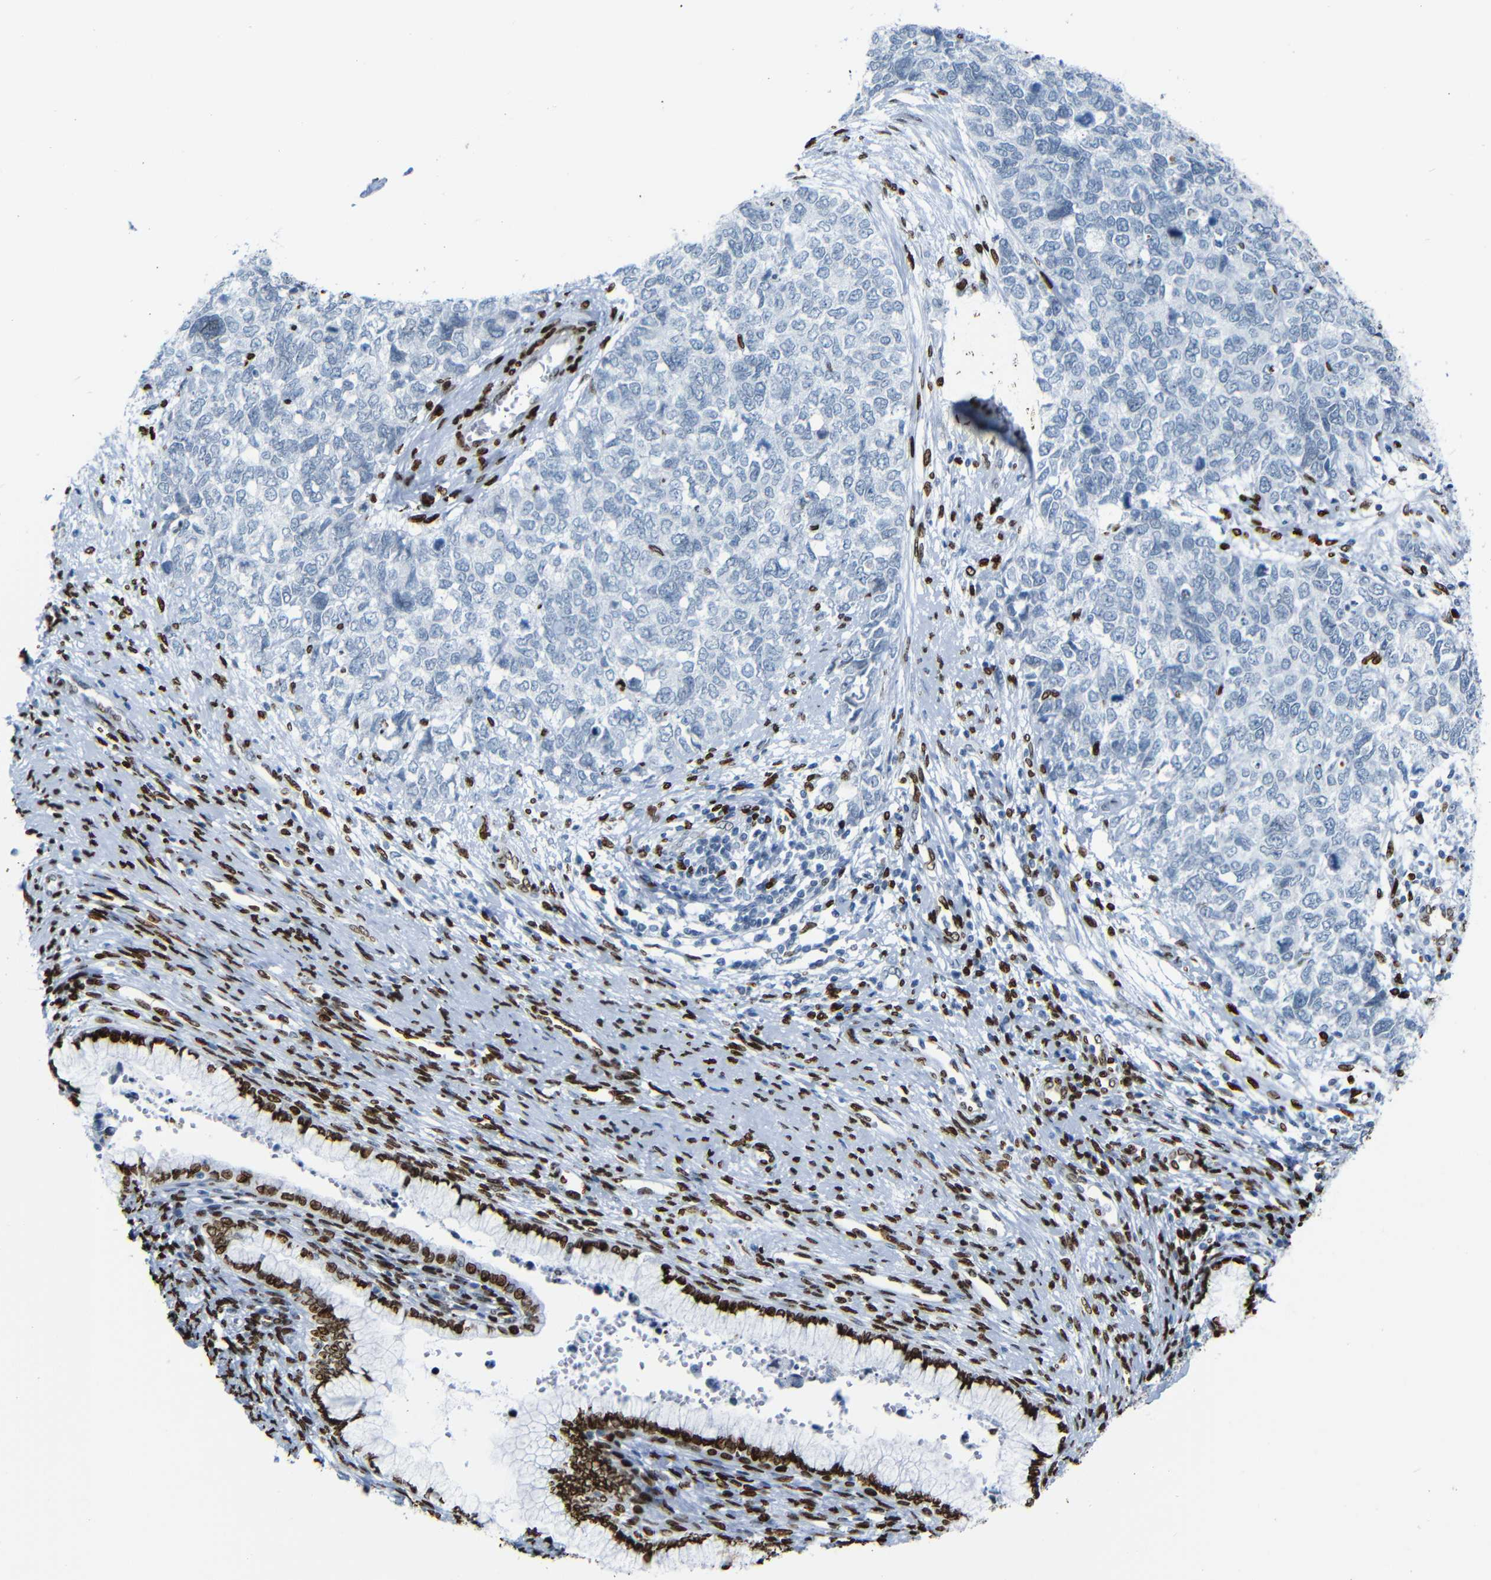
{"staining": {"intensity": "negative", "quantity": "none", "location": "none"}, "tissue": "cervical cancer", "cell_type": "Tumor cells", "image_type": "cancer", "snomed": [{"axis": "morphology", "description": "Squamous cell carcinoma, NOS"}, {"axis": "topography", "description": "Cervix"}], "caption": "The IHC micrograph has no significant expression in tumor cells of cervical cancer tissue.", "gene": "NPIPB15", "patient": {"sex": "female", "age": 63}}